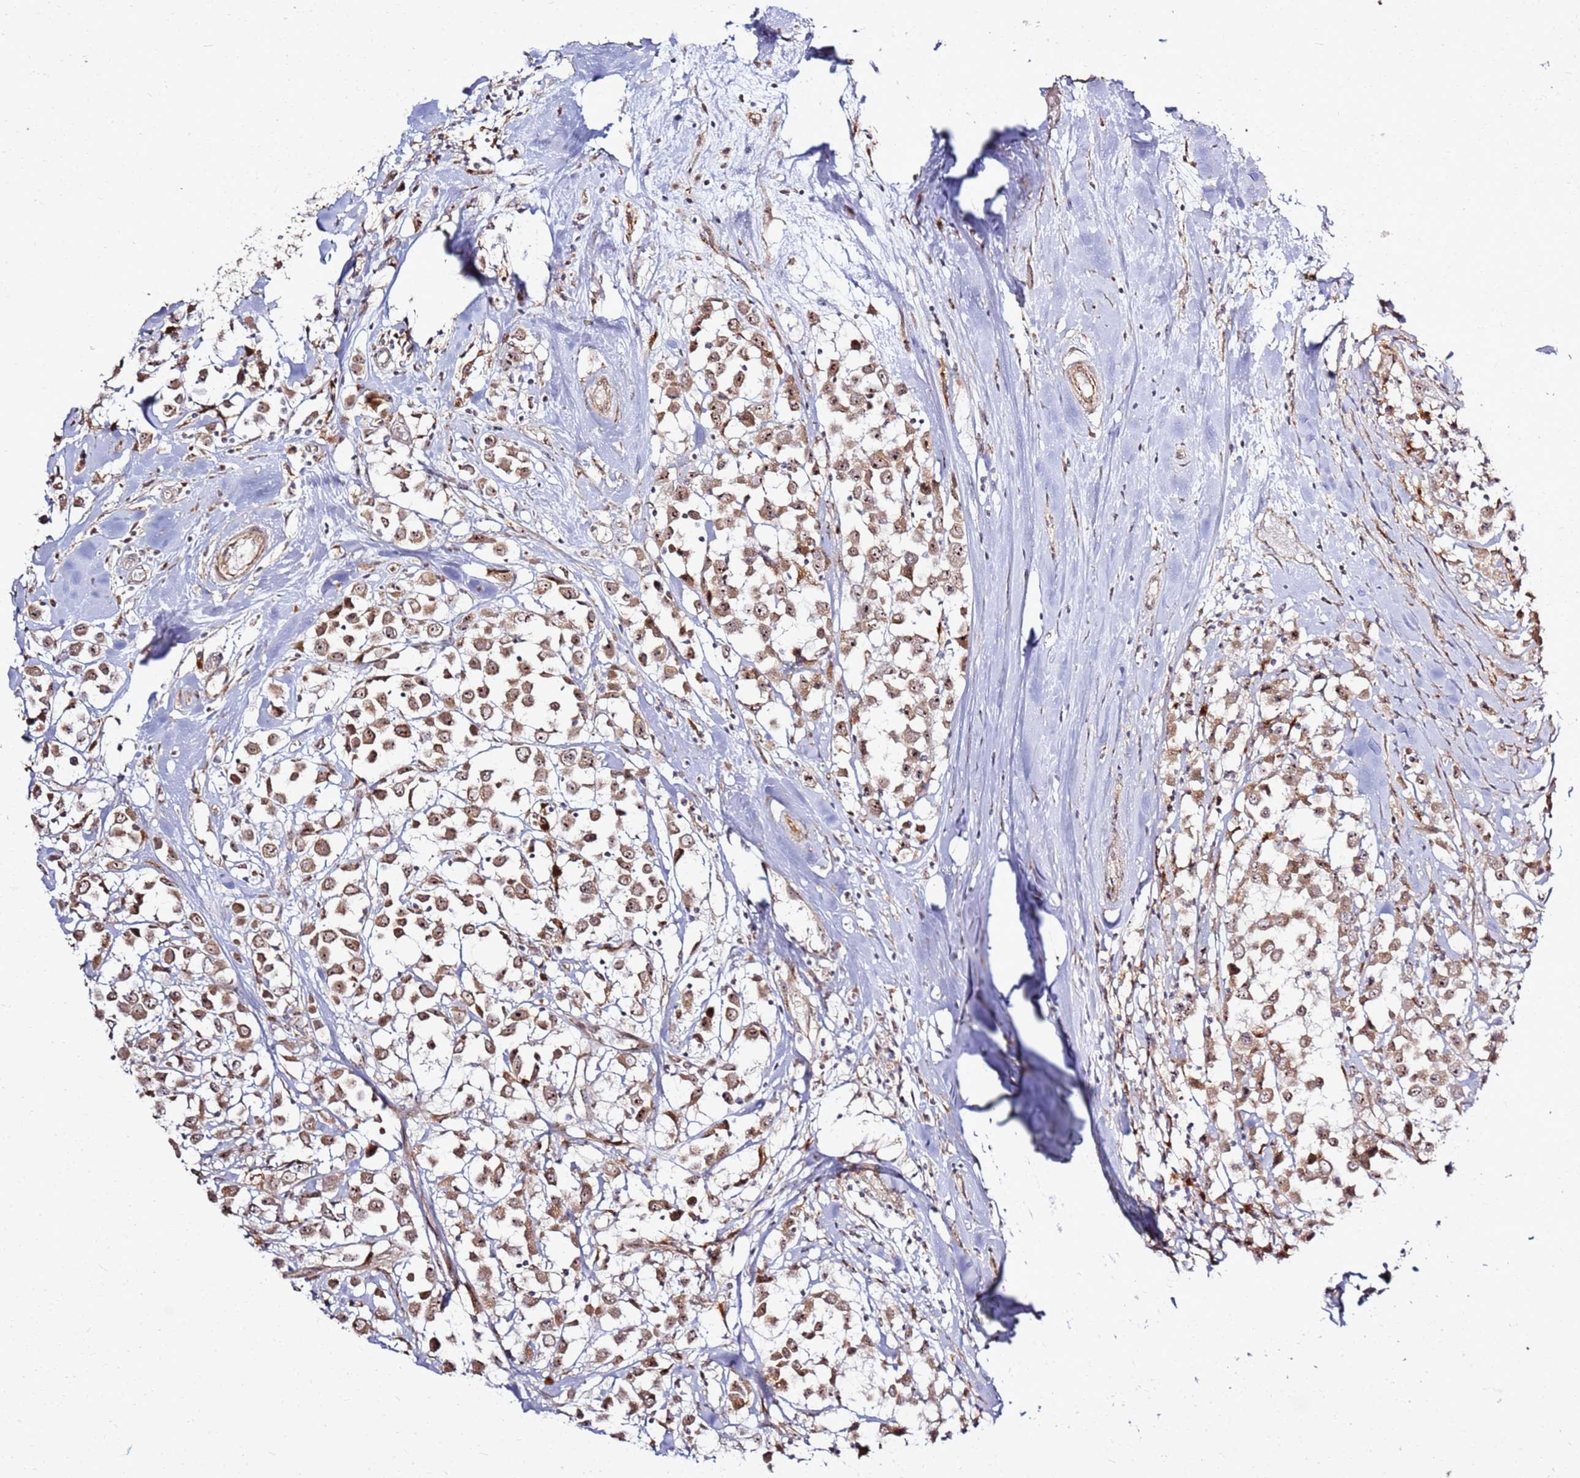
{"staining": {"intensity": "moderate", "quantity": ">75%", "location": "cytoplasmic/membranous,nuclear"}, "tissue": "breast cancer", "cell_type": "Tumor cells", "image_type": "cancer", "snomed": [{"axis": "morphology", "description": "Duct carcinoma"}, {"axis": "topography", "description": "Breast"}], "caption": "Immunohistochemistry (DAB (3,3'-diaminobenzidine)) staining of invasive ductal carcinoma (breast) displays moderate cytoplasmic/membranous and nuclear protein expression in about >75% of tumor cells. (DAB IHC, brown staining for protein, blue staining for nuclei).", "gene": "CNPY1", "patient": {"sex": "female", "age": 61}}